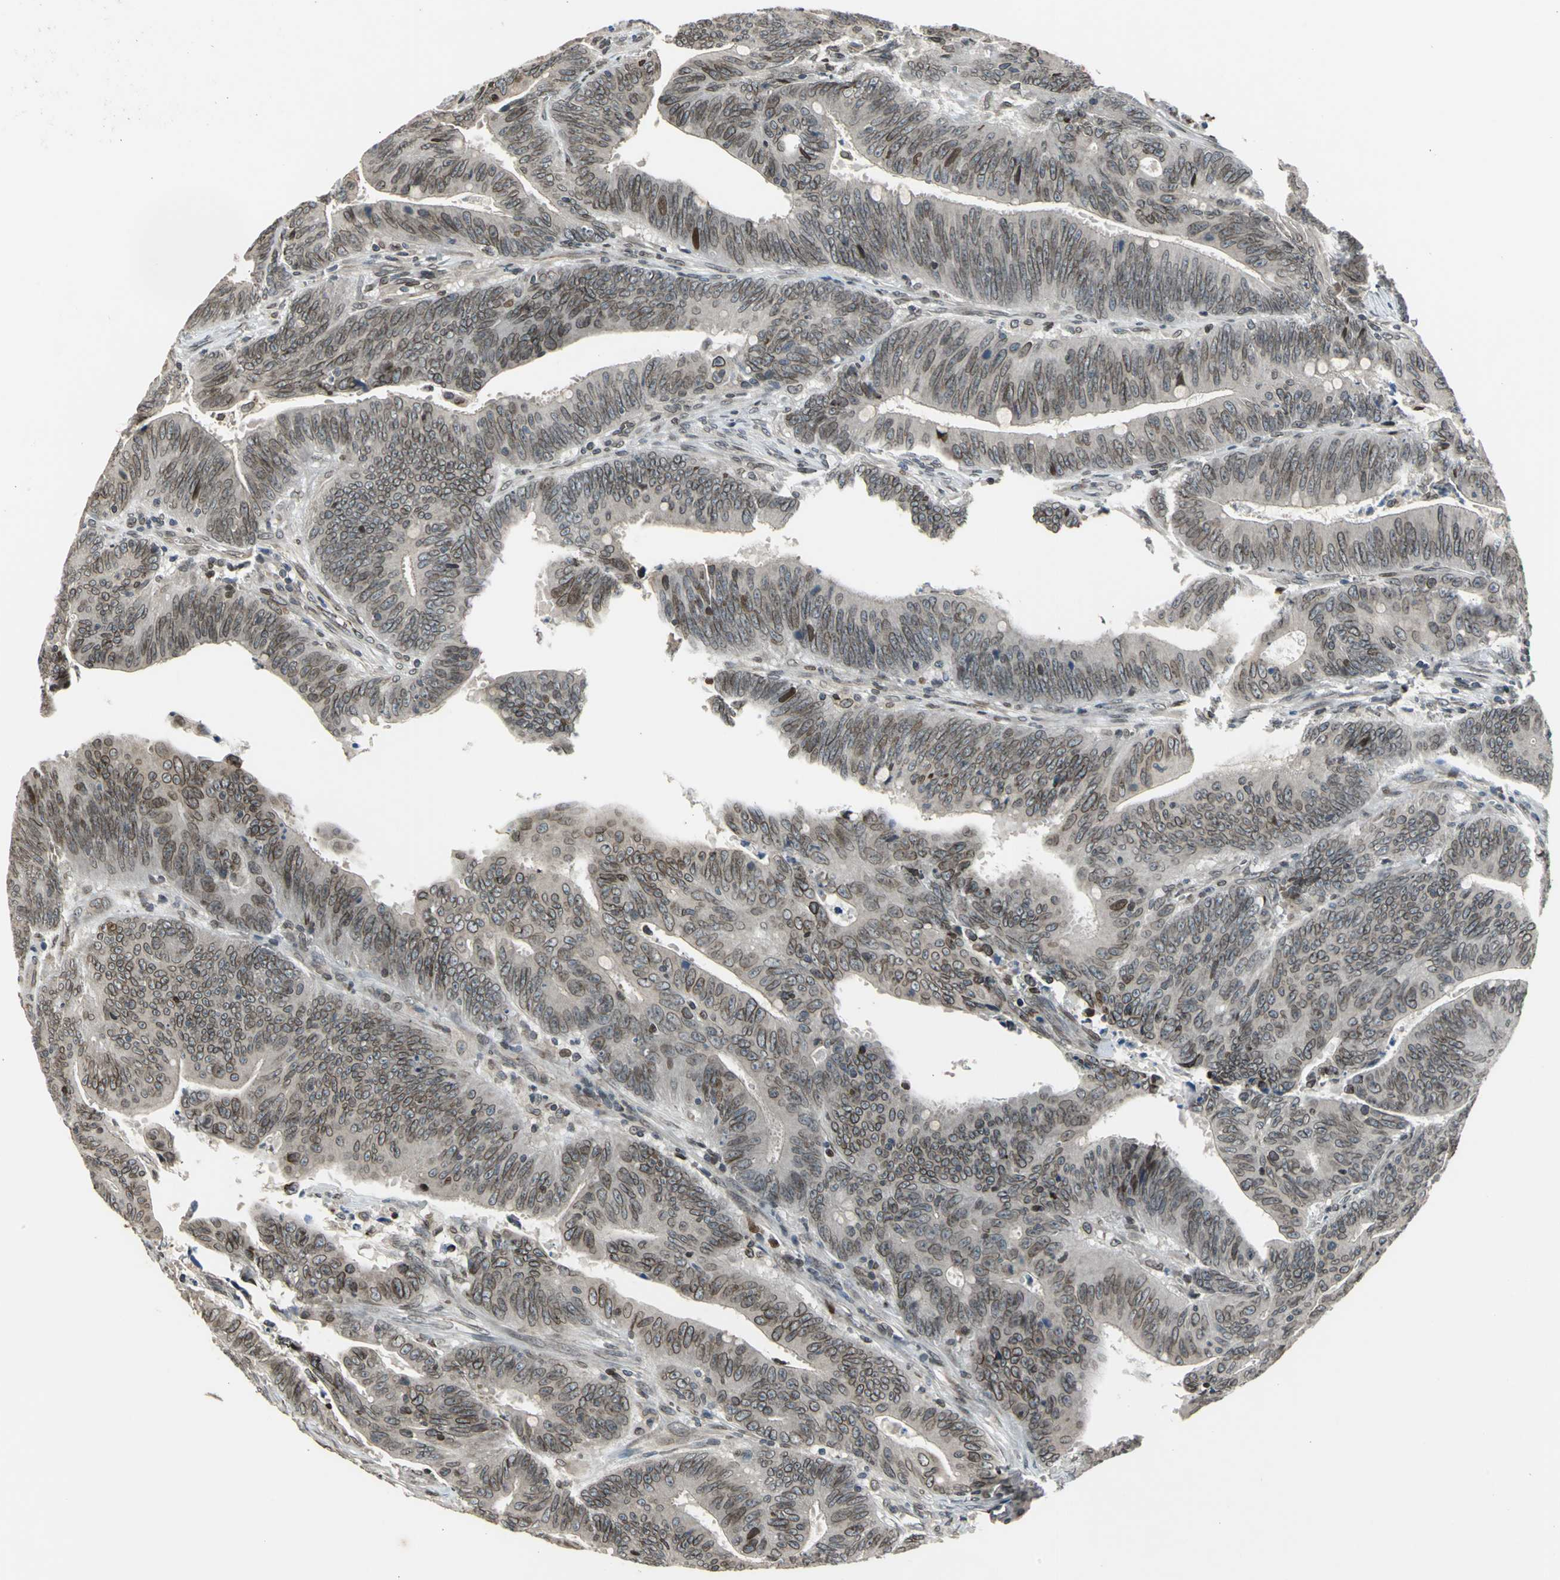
{"staining": {"intensity": "moderate", "quantity": ">75%", "location": "cytoplasmic/membranous,nuclear"}, "tissue": "colorectal cancer", "cell_type": "Tumor cells", "image_type": "cancer", "snomed": [{"axis": "morphology", "description": "Adenocarcinoma, NOS"}, {"axis": "topography", "description": "Colon"}], "caption": "Immunohistochemical staining of human colorectal cancer (adenocarcinoma) displays moderate cytoplasmic/membranous and nuclear protein expression in about >75% of tumor cells. (Brightfield microscopy of DAB IHC at high magnification).", "gene": "BRIP1", "patient": {"sex": "male", "age": 45}}